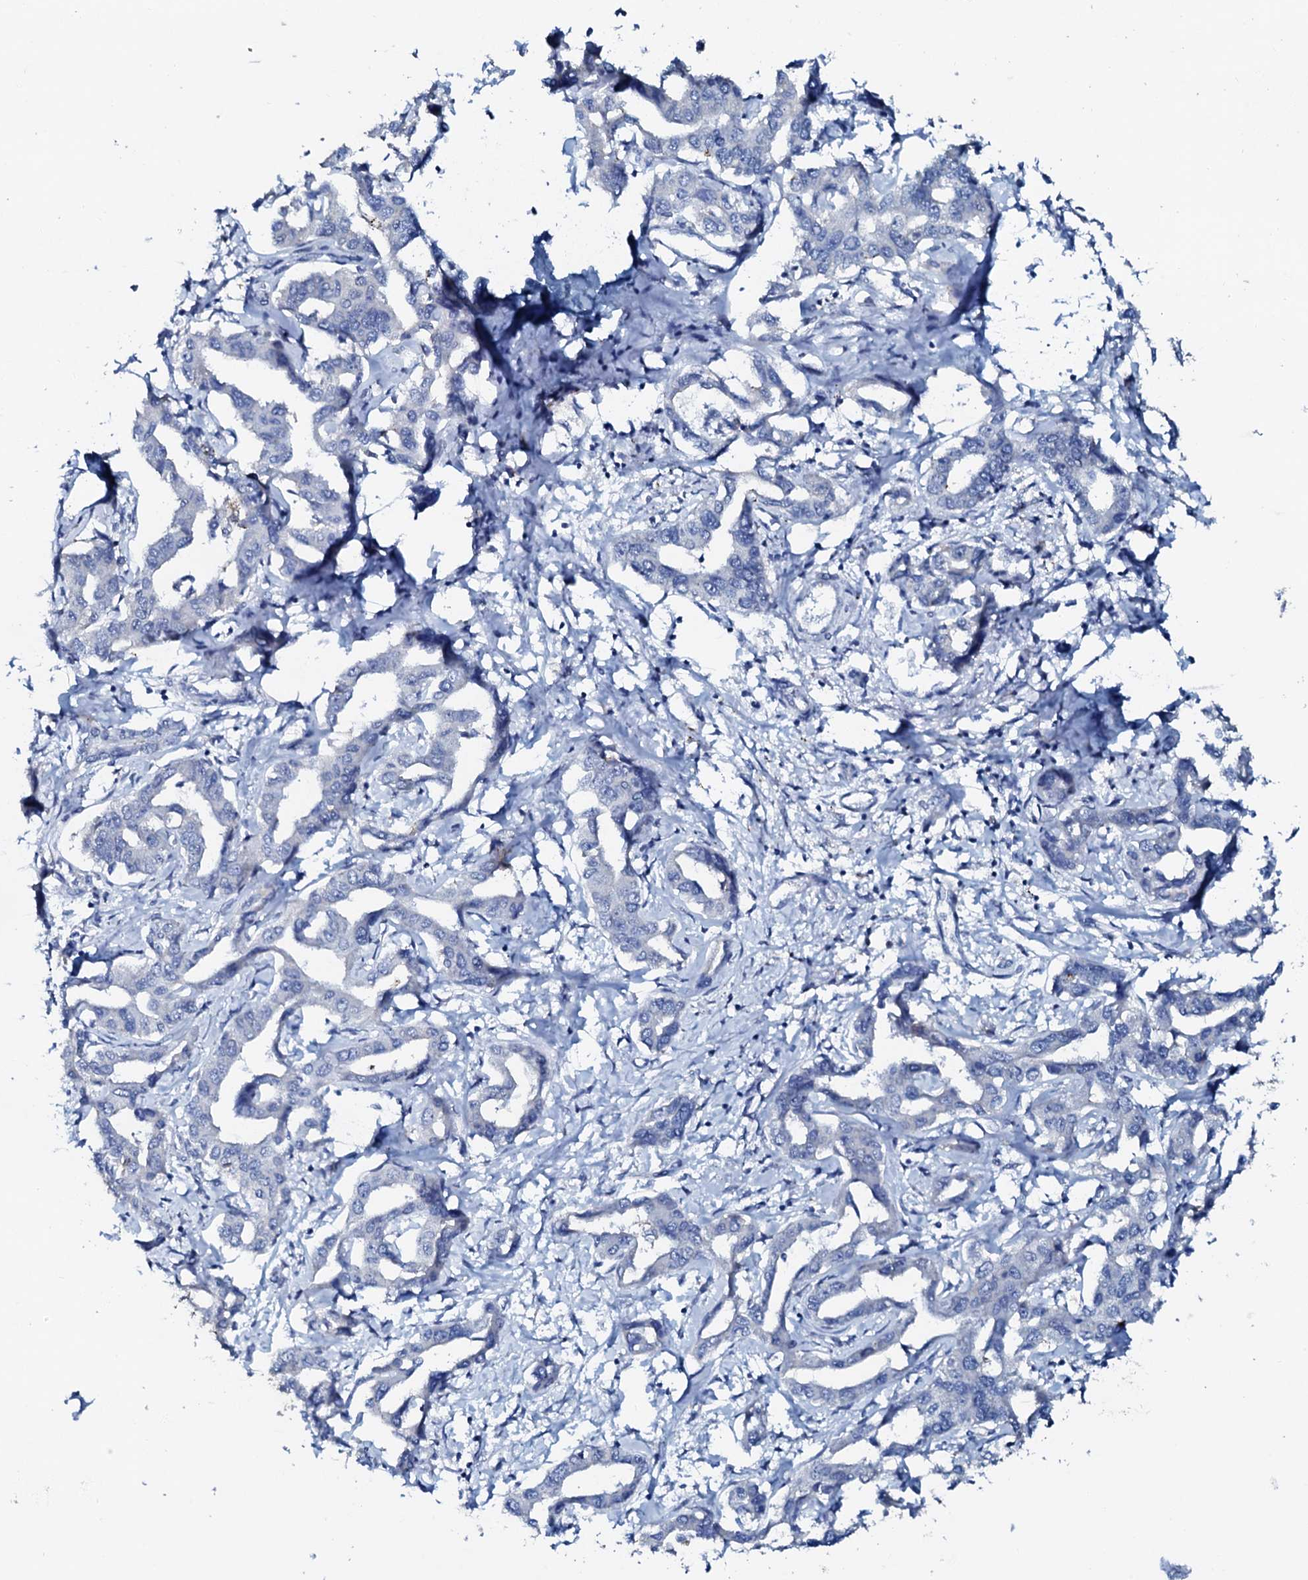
{"staining": {"intensity": "negative", "quantity": "none", "location": "none"}, "tissue": "liver cancer", "cell_type": "Tumor cells", "image_type": "cancer", "snomed": [{"axis": "morphology", "description": "Cholangiocarcinoma"}, {"axis": "topography", "description": "Liver"}], "caption": "Photomicrograph shows no protein expression in tumor cells of liver cancer (cholangiocarcinoma) tissue.", "gene": "AMER2", "patient": {"sex": "male", "age": 59}}